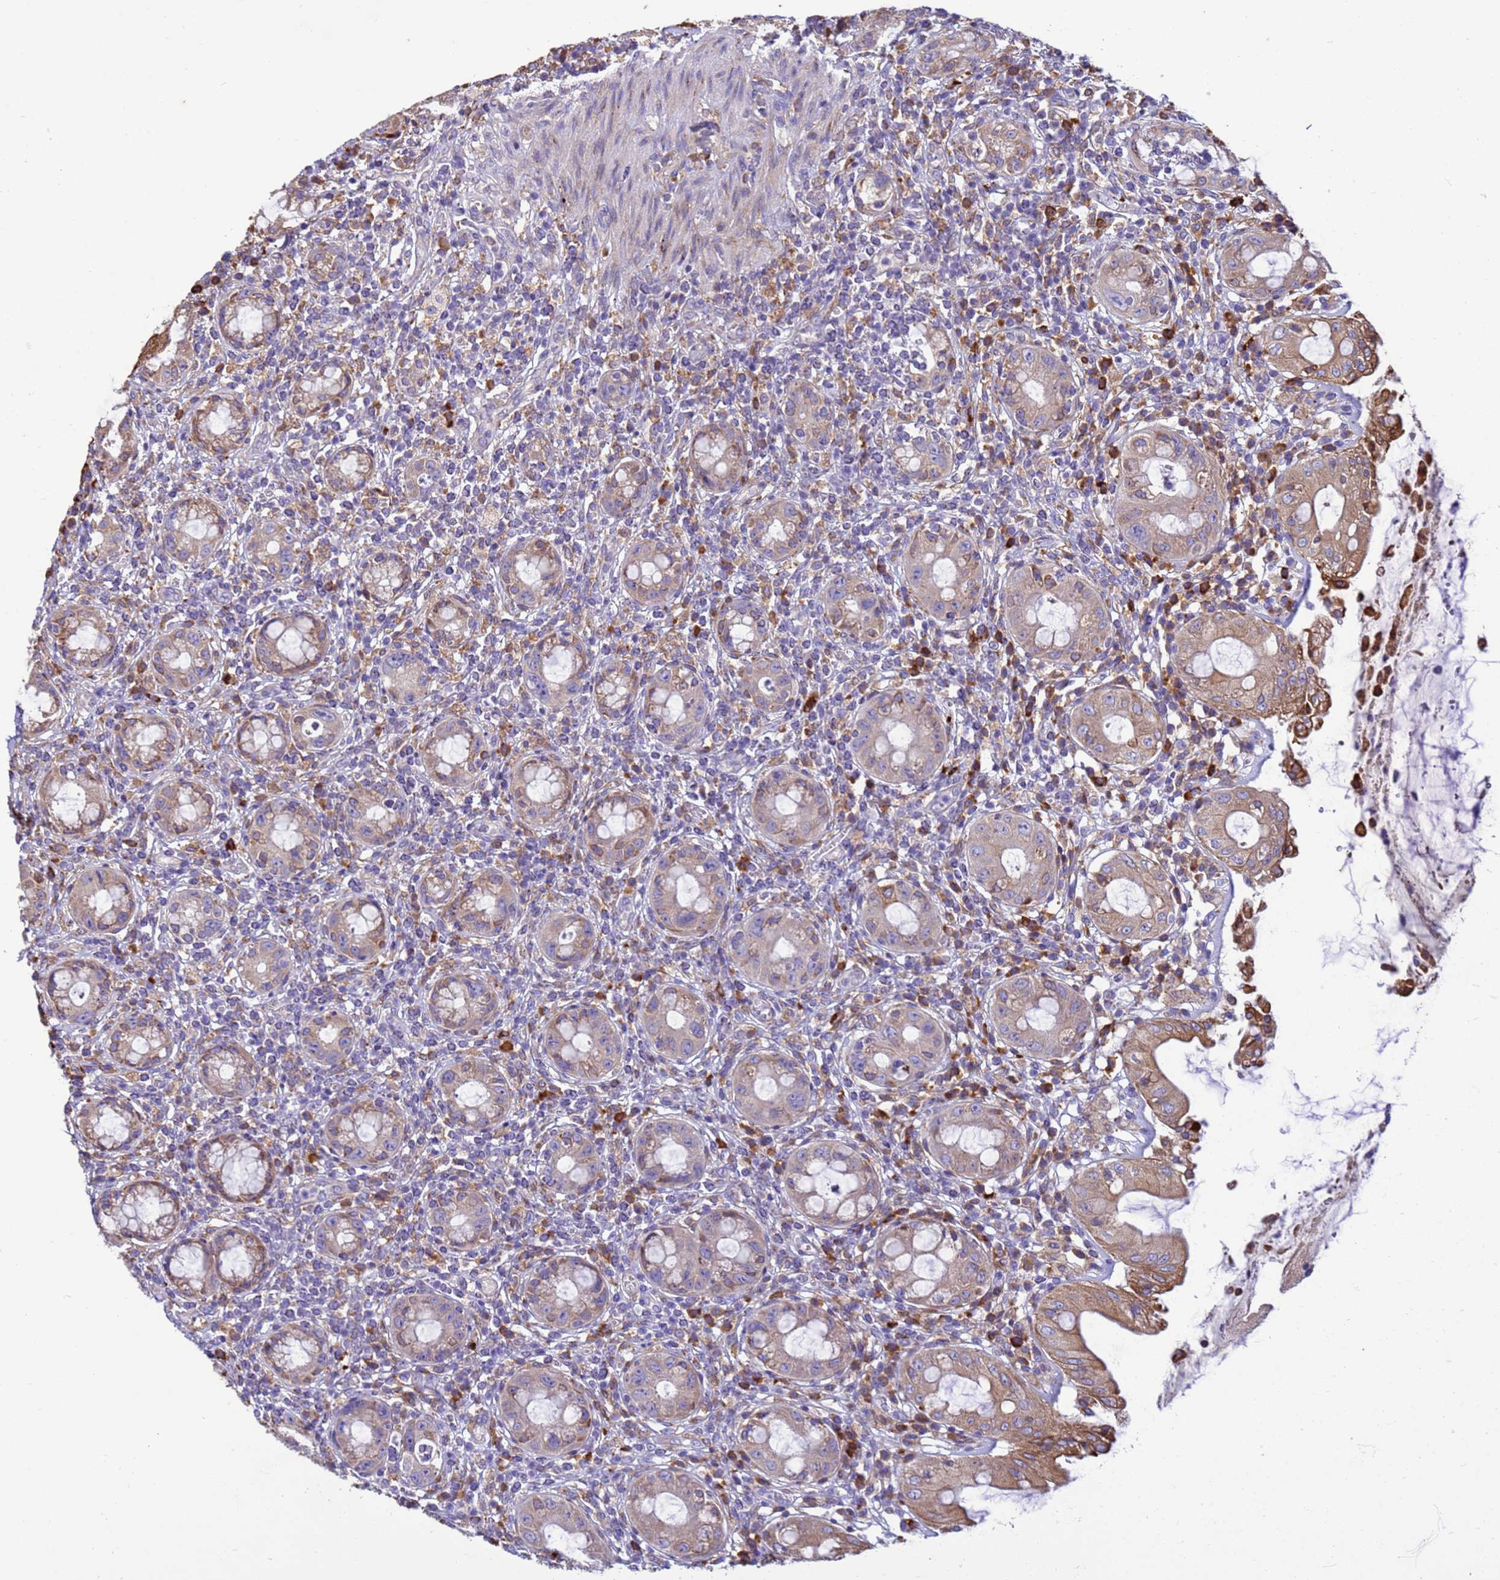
{"staining": {"intensity": "moderate", "quantity": ">75%", "location": "cytoplasmic/membranous"}, "tissue": "rectum", "cell_type": "Glandular cells", "image_type": "normal", "snomed": [{"axis": "morphology", "description": "Normal tissue, NOS"}, {"axis": "topography", "description": "Rectum"}], "caption": "About >75% of glandular cells in normal human rectum demonstrate moderate cytoplasmic/membranous protein positivity as visualized by brown immunohistochemical staining.", "gene": "THAP5", "patient": {"sex": "female", "age": 57}}